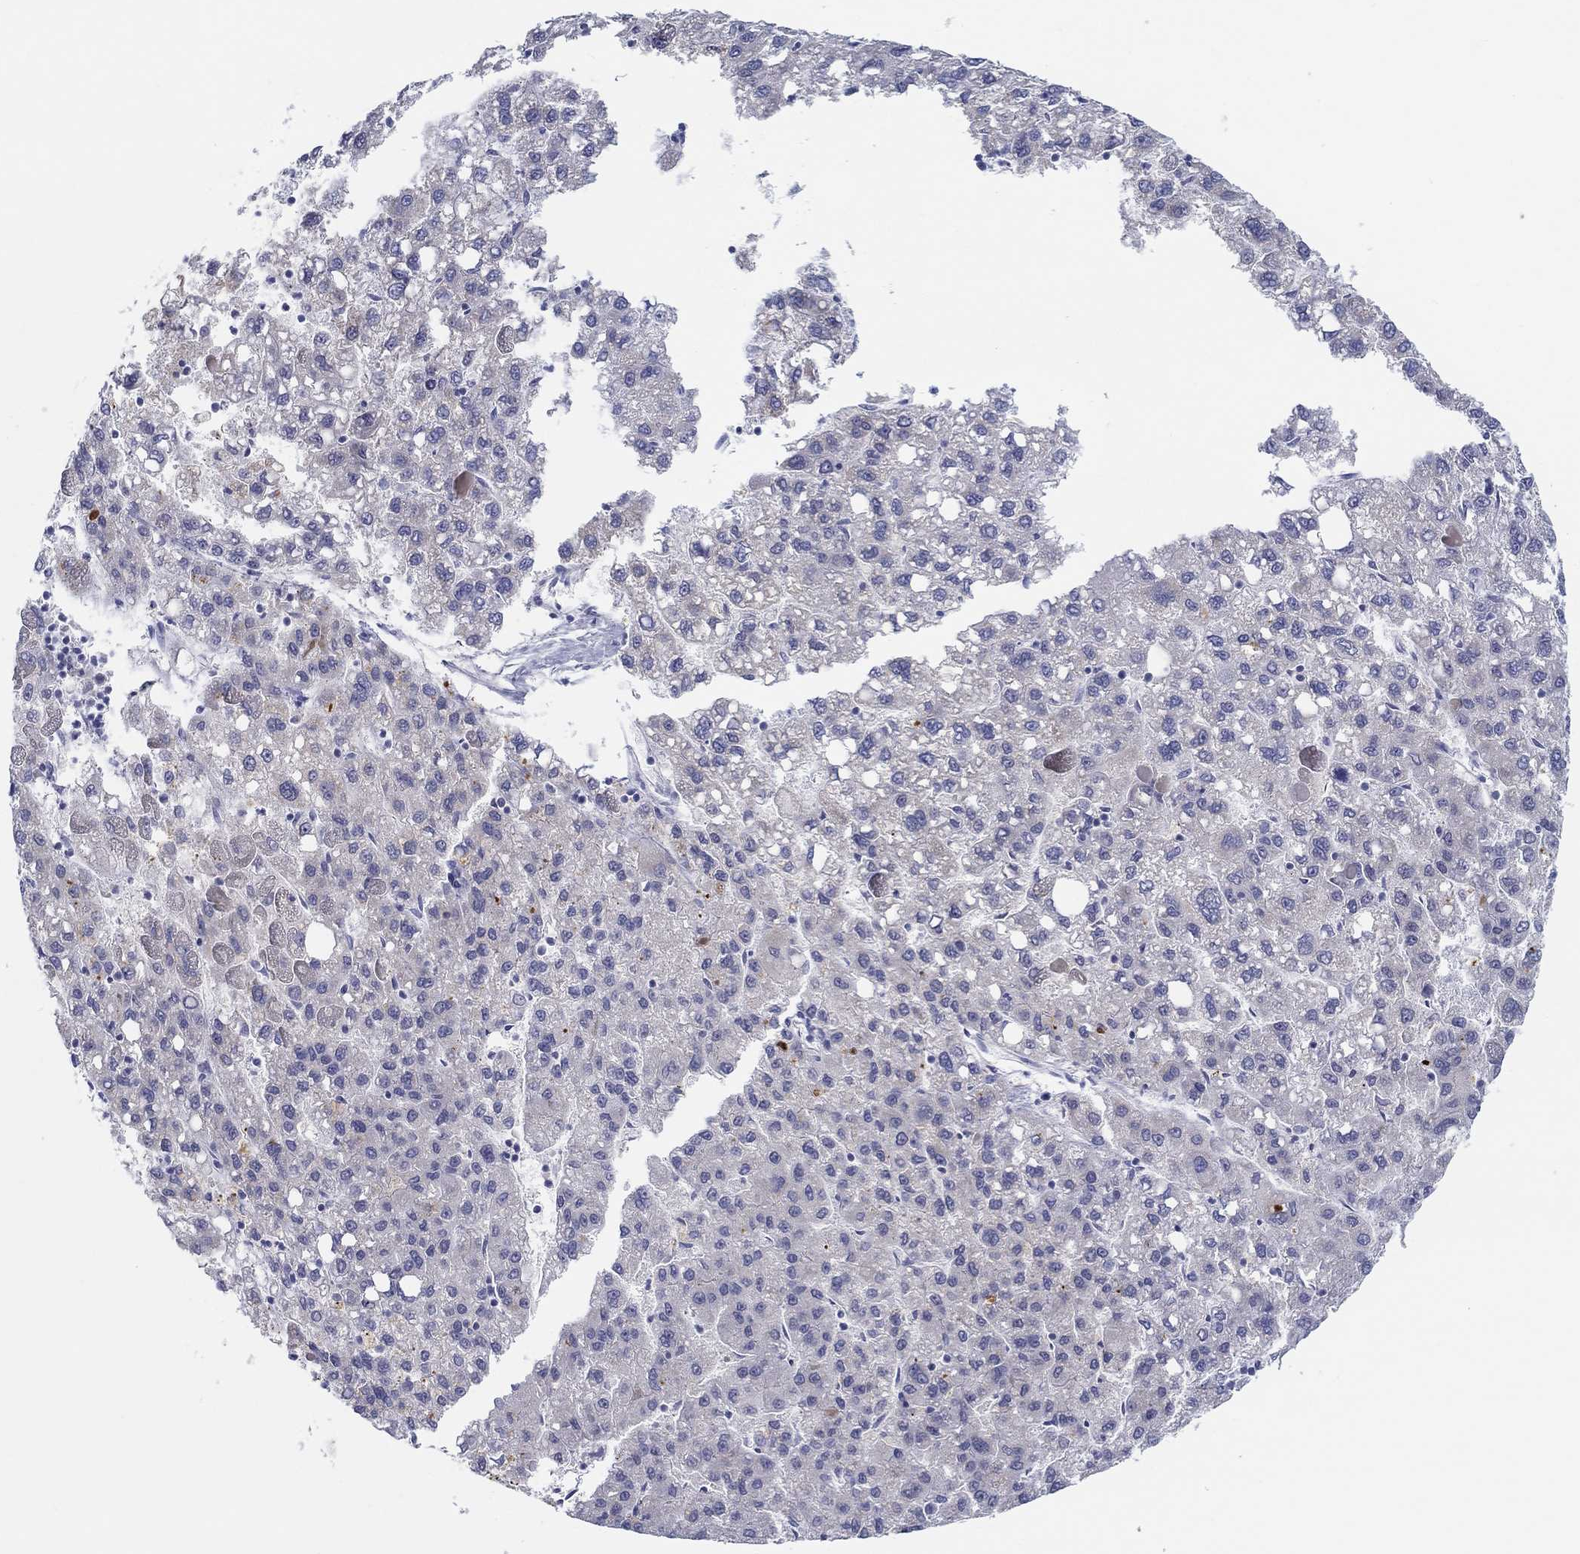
{"staining": {"intensity": "negative", "quantity": "none", "location": "none"}, "tissue": "liver cancer", "cell_type": "Tumor cells", "image_type": "cancer", "snomed": [{"axis": "morphology", "description": "Carcinoma, Hepatocellular, NOS"}, {"axis": "topography", "description": "Liver"}], "caption": "A high-resolution photomicrograph shows immunohistochemistry (IHC) staining of liver cancer, which shows no significant staining in tumor cells. Brightfield microscopy of immunohistochemistry stained with DAB (brown) and hematoxylin (blue), captured at high magnification.", "gene": "HAPLN4", "patient": {"sex": "female", "age": 82}}